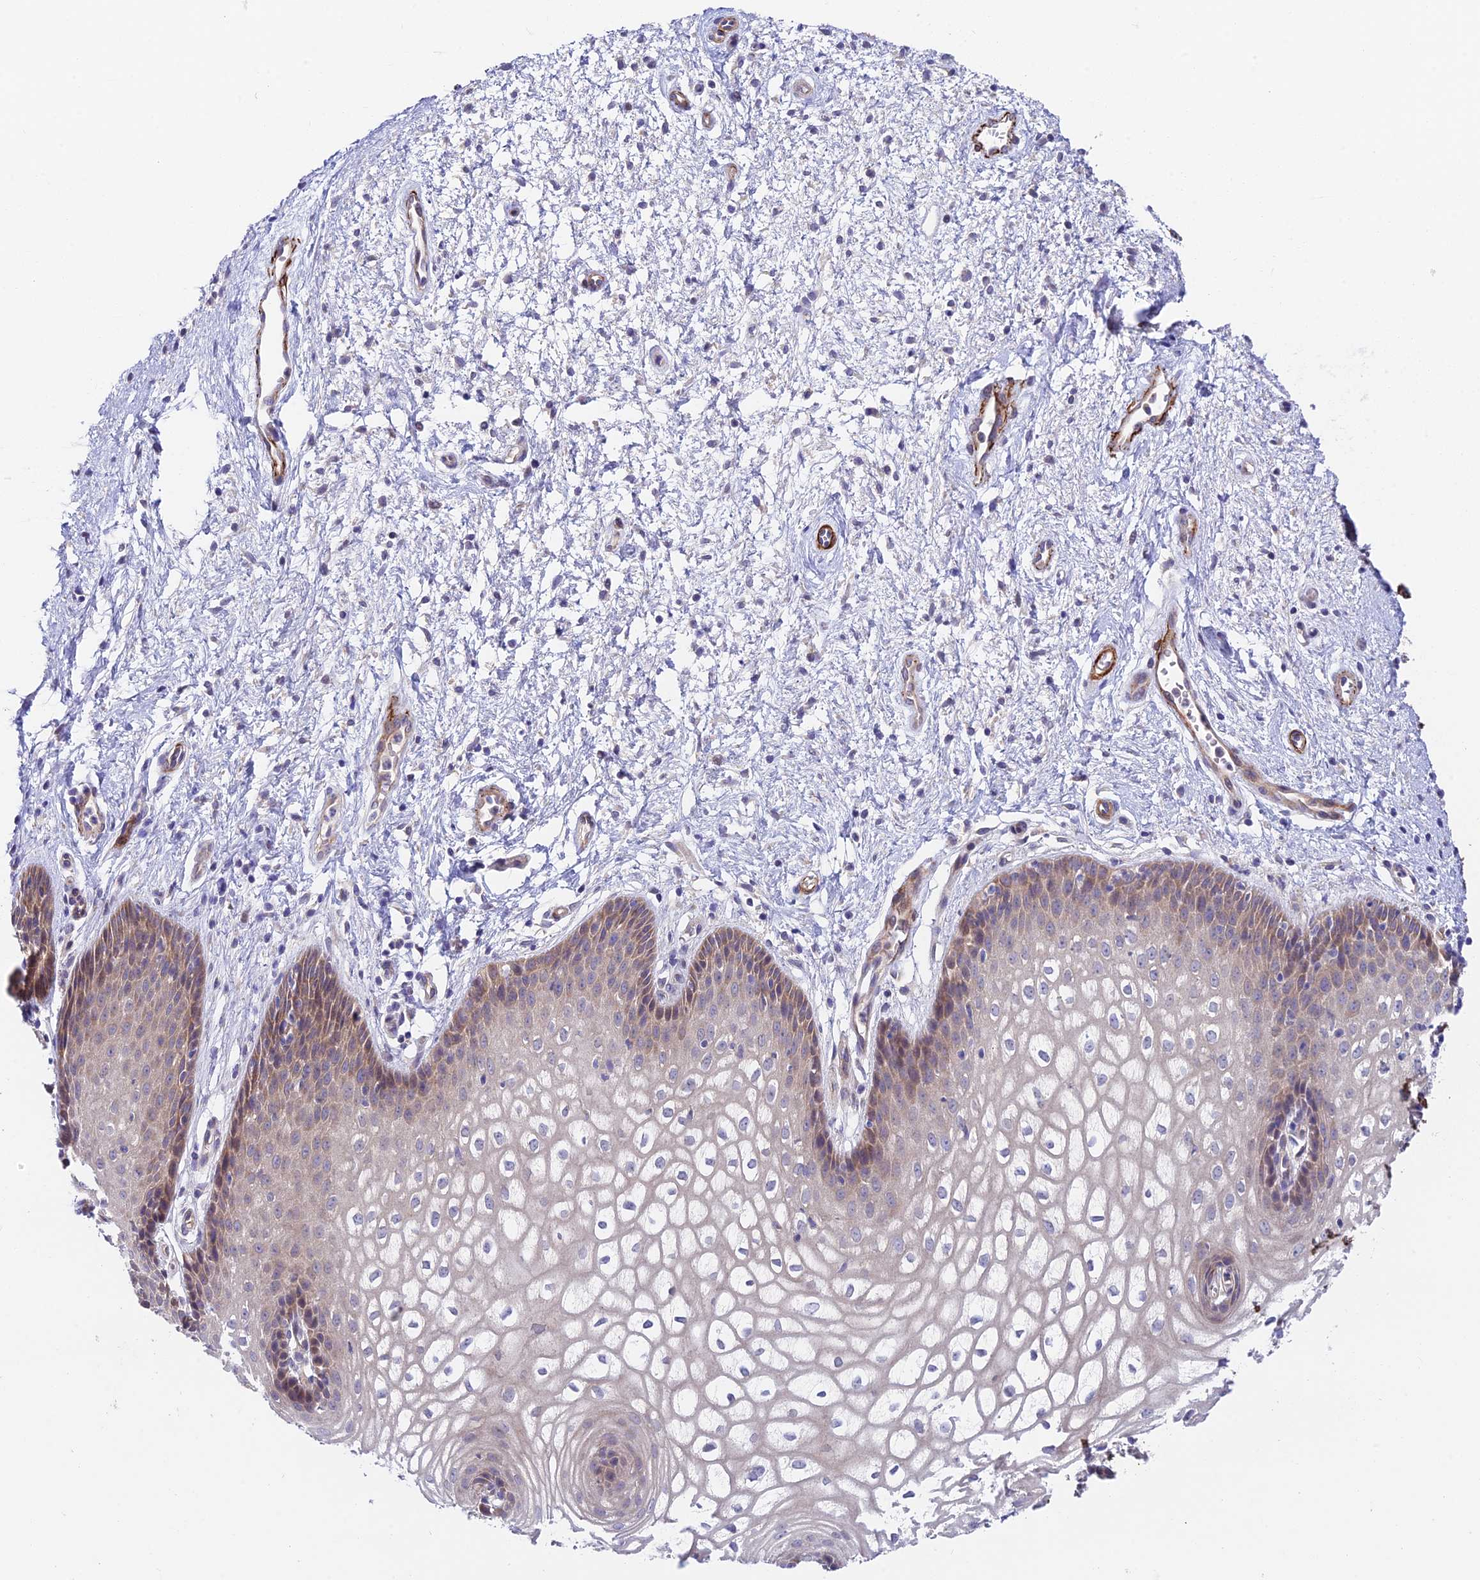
{"staining": {"intensity": "moderate", "quantity": "<25%", "location": "cytoplasmic/membranous"}, "tissue": "vagina", "cell_type": "Squamous epithelial cells", "image_type": "normal", "snomed": [{"axis": "morphology", "description": "Normal tissue, NOS"}, {"axis": "topography", "description": "Vagina"}], "caption": "Moderate cytoplasmic/membranous positivity for a protein is seen in about <25% of squamous epithelial cells of normal vagina using IHC.", "gene": "ANKRD50", "patient": {"sex": "female", "age": 34}}